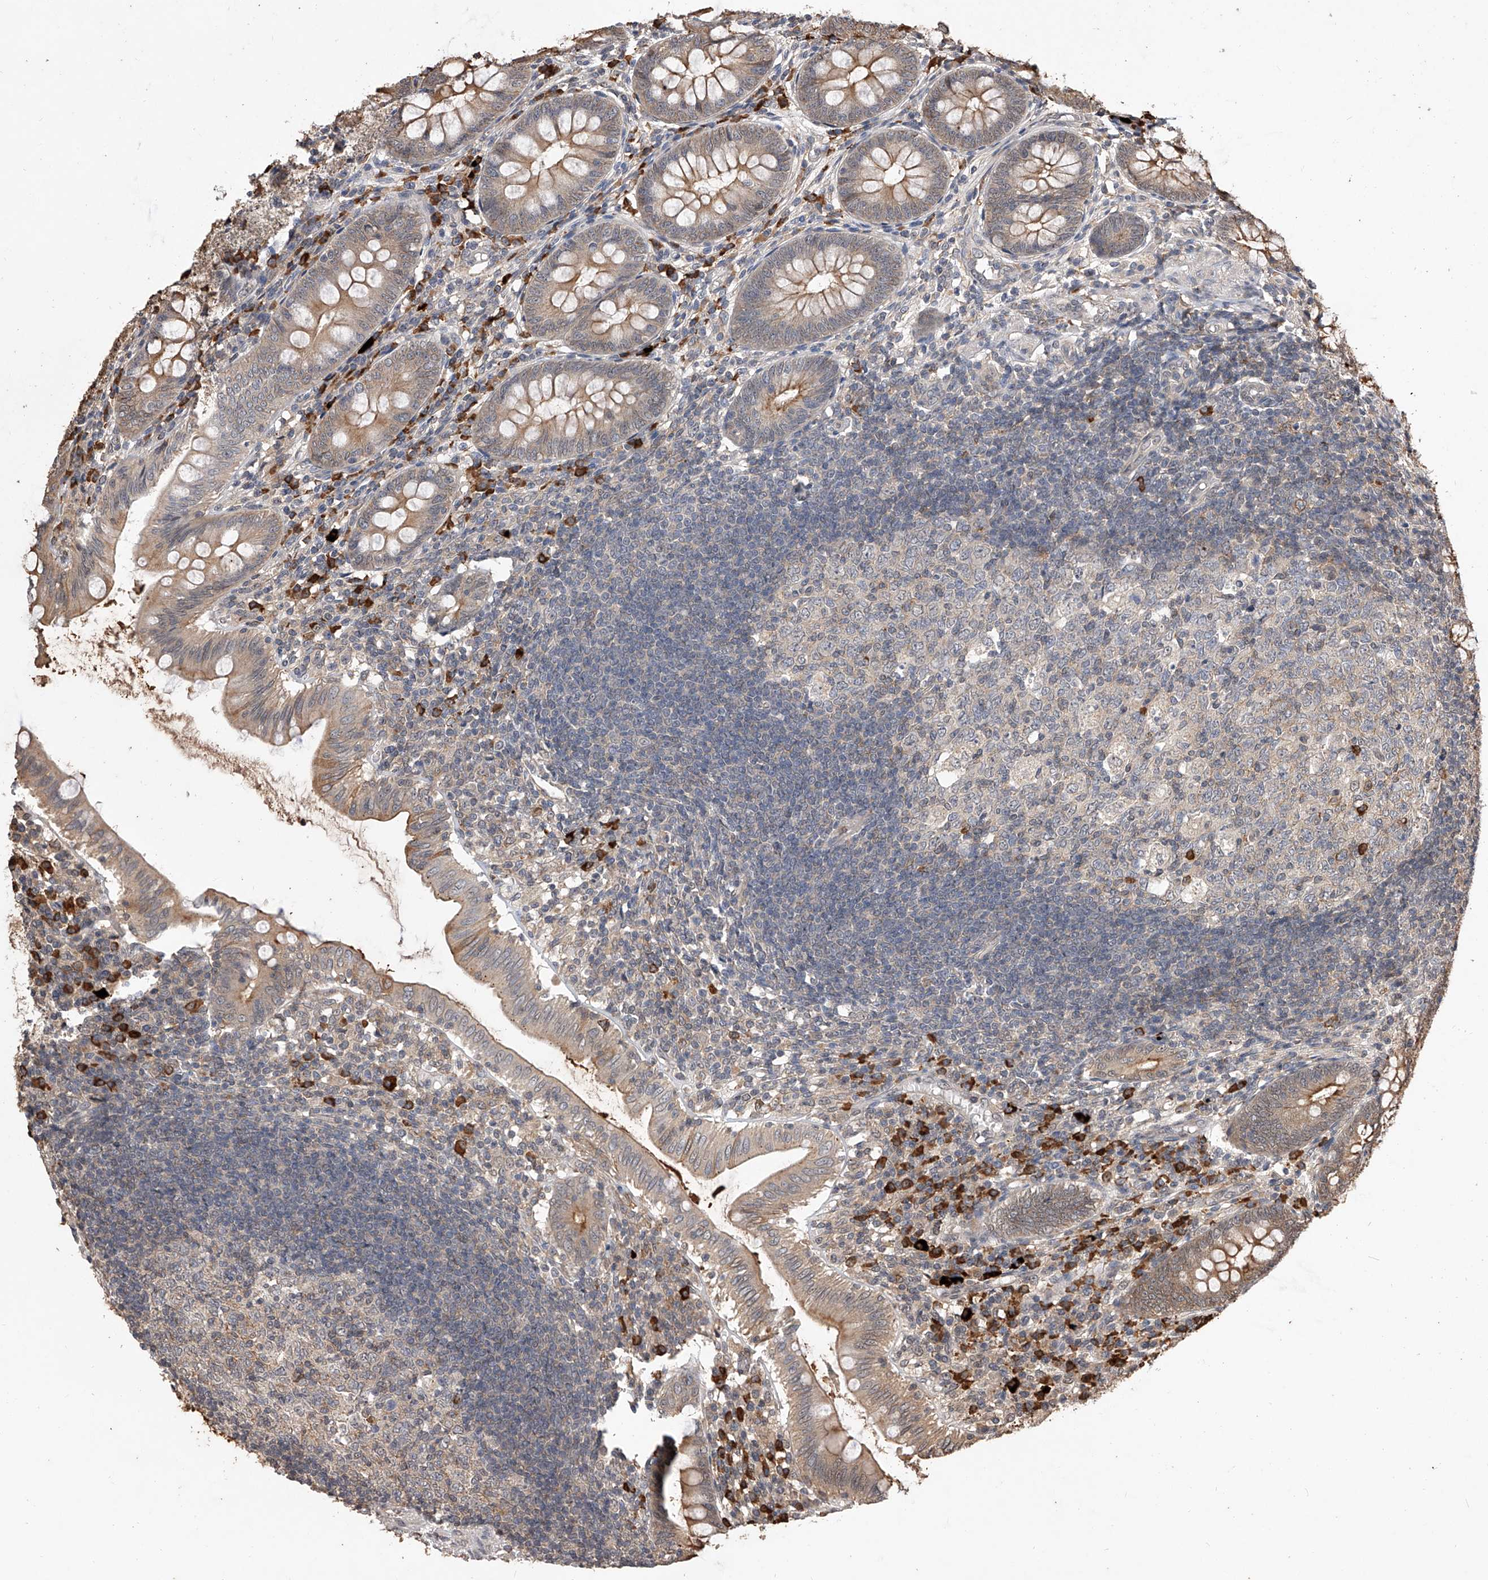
{"staining": {"intensity": "moderate", "quantity": "25%-75%", "location": "cytoplasmic/membranous"}, "tissue": "appendix", "cell_type": "Glandular cells", "image_type": "normal", "snomed": [{"axis": "morphology", "description": "Normal tissue, NOS"}, {"axis": "topography", "description": "Appendix"}], "caption": "Immunohistochemical staining of normal human appendix exhibits moderate cytoplasmic/membranous protein expression in about 25%-75% of glandular cells.", "gene": "CFAP410", "patient": {"sex": "male", "age": 14}}